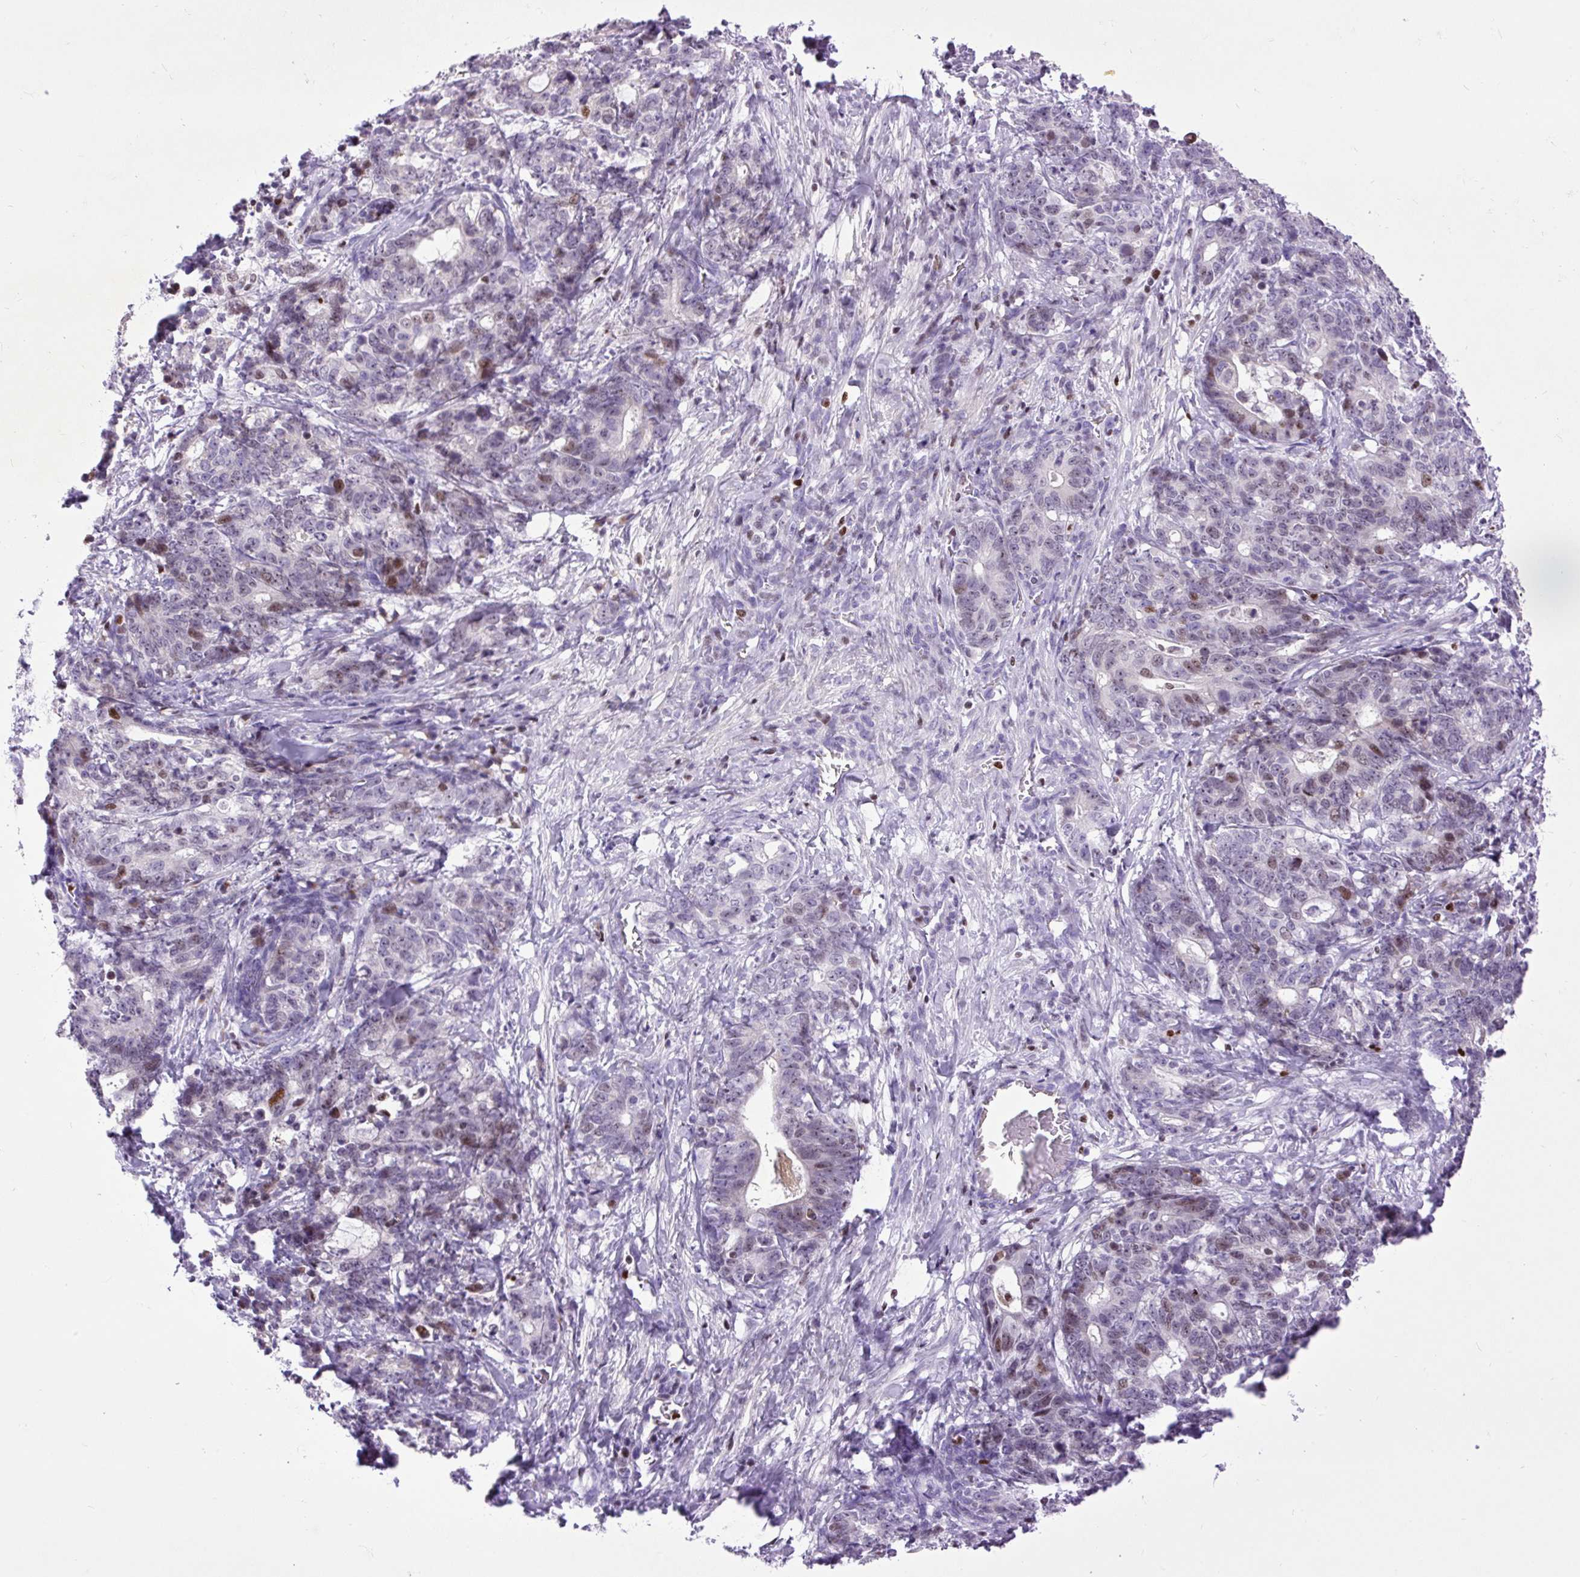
{"staining": {"intensity": "moderate", "quantity": "<25%", "location": "nuclear"}, "tissue": "stomach cancer", "cell_type": "Tumor cells", "image_type": "cancer", "snomed": [{"axis": "morphology", "description": "Normal tissue, NOS"}, {"axis": "morphology", "description": "Adenocarcinoma, NOS"}, {"axis": "topography", "description": "Stomach"}], "caption": "Brown immunohistochemical staining in stomach cancer (adenocarcinoma) displays moderate nuclear positivity in approximately <25% of tumor cells. The staining was performed using DAB (3,3'-diaminobenzidine), with brown indicating positive protein expression. Nuclei are stained blue with hematoxylin.", "gene": "SPC24", "patient": {"sex": "female", "age": 64}}